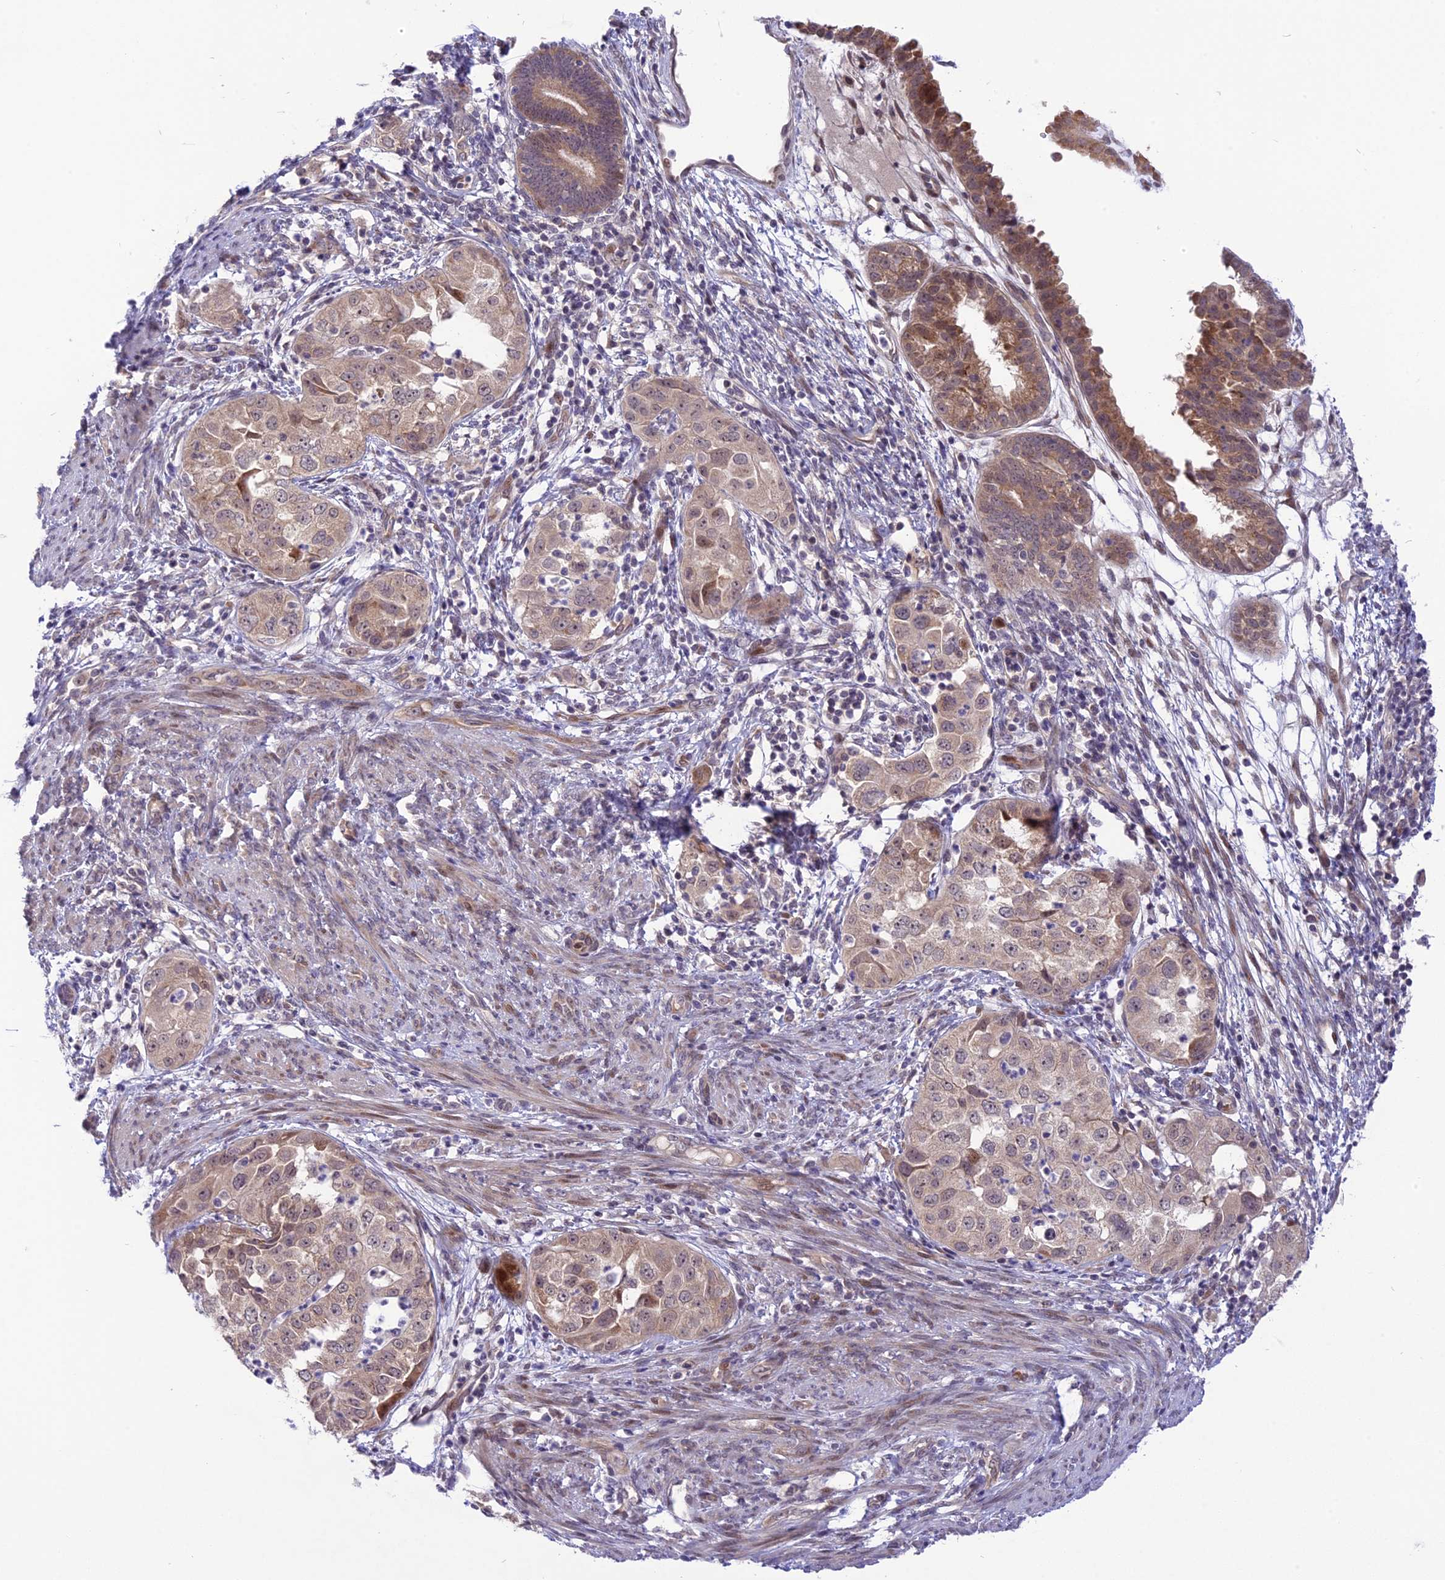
{"staining": {"intensity": "moderate", "quantity": "25%-75%", "location": "cytoplasmic/membranous"}, "tissue": "endometrial cancer", "cell_type": "Tumor cells", "image_type": "cancer", "snomed": [{"axis": "morphology", "description": "Adenocarcinoma, NOS"}, {"axis": "topography", "description": "Endometrium"}], "caption": "Endometrial cancer stained with a brown dye reveals moderate cytoplasmic/membranous positive positivity in about 25%-75% of tumor cells.", "gene": "ZNF837", "patient": {"sex": "female", "age": 85}}